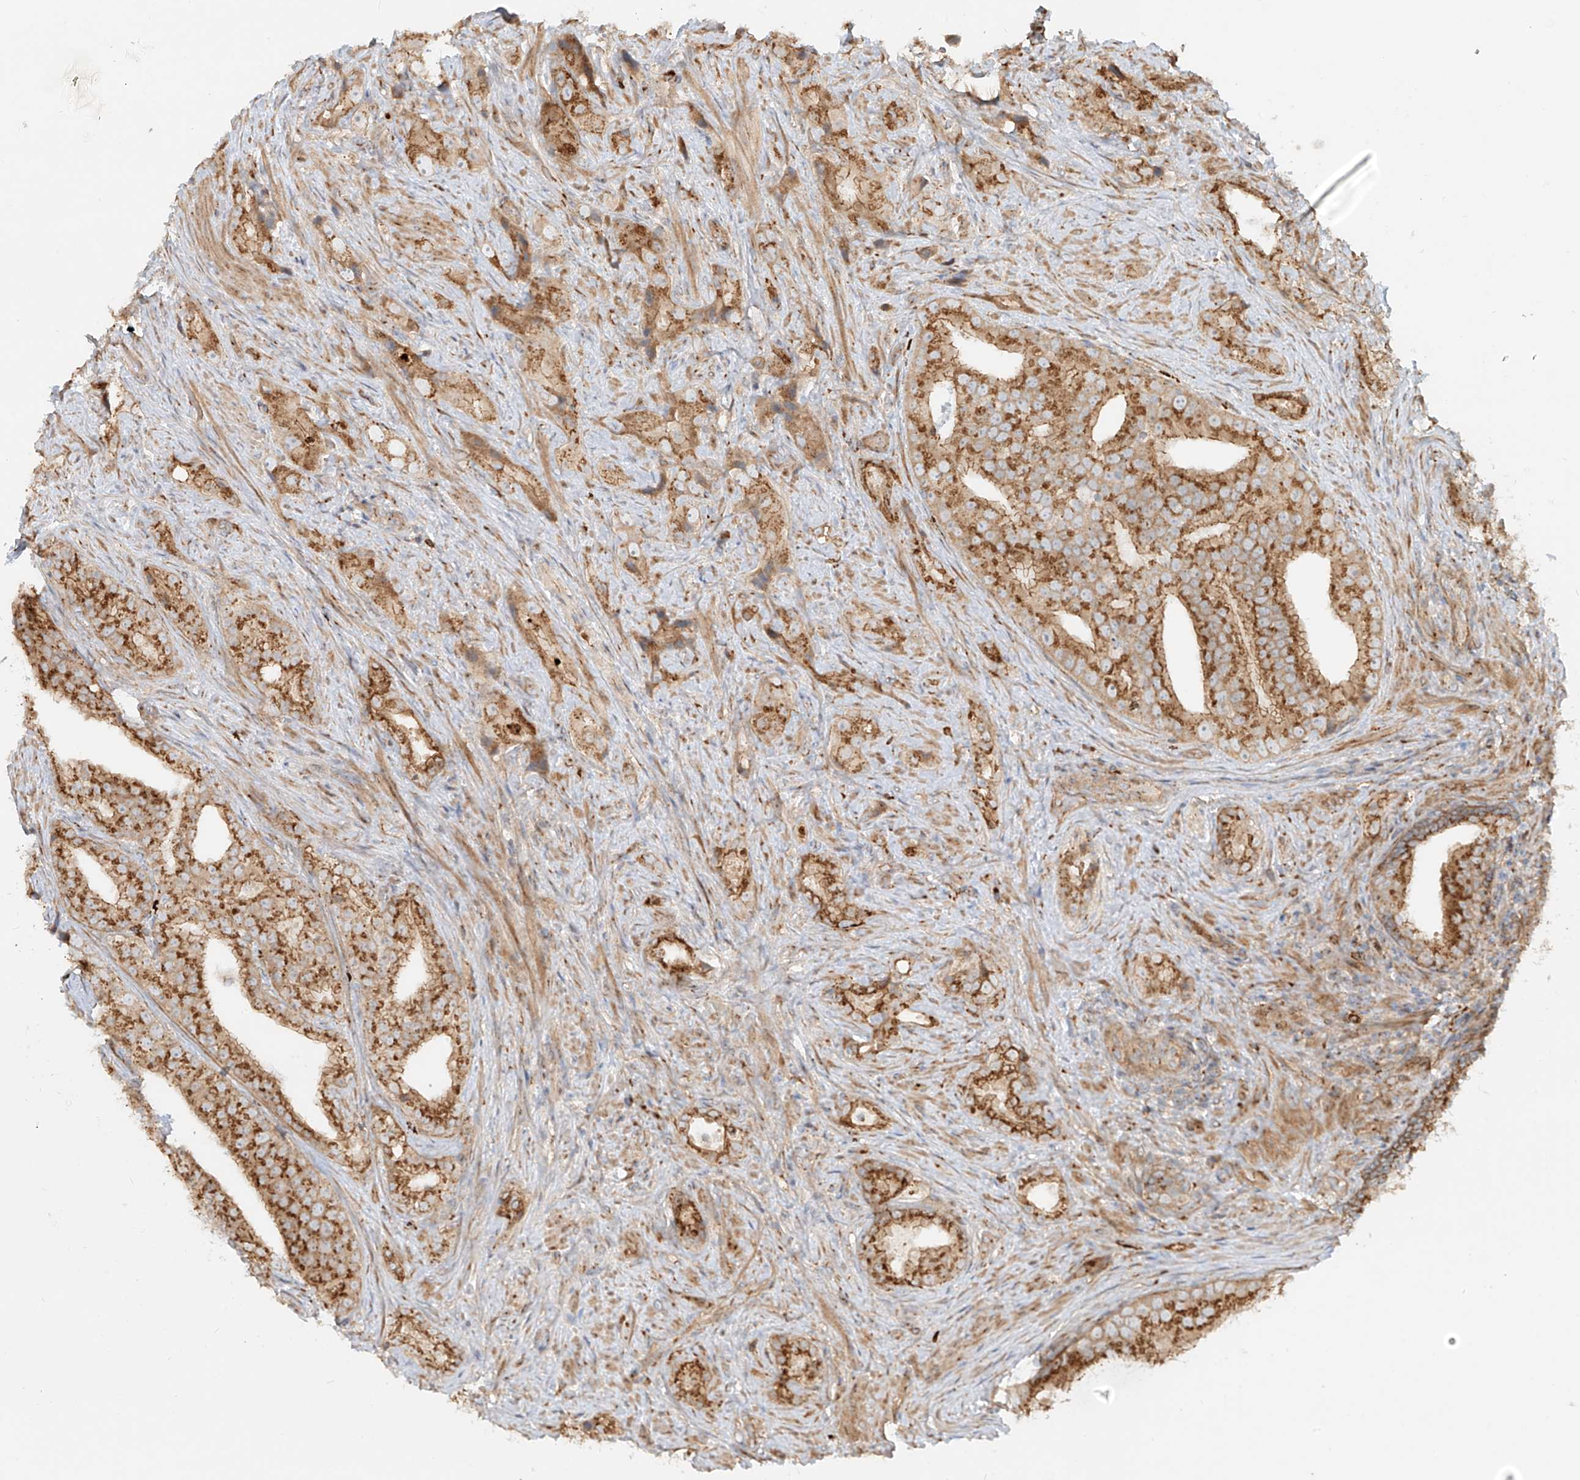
{"staining": {"intensity": "moderate", "quantity": ">75%", "location": "cytoplasmic/membranous"}, "tissue": "prostate cancer", "cell_type": "Tumor cells", "image_type": "cancer", "snomed": [{"axis": "morphology", "description": "Adenocarcinoma, Low grade"}, {"axis": "topography", "description": "Prostate"}], "caption": "Prostate cancer stained for a protein shows moderate cytoplasmic/membranous positivity in tumor cells.", "gene": "ZNF287", "patient": {"sex": "male", "age": 71}}